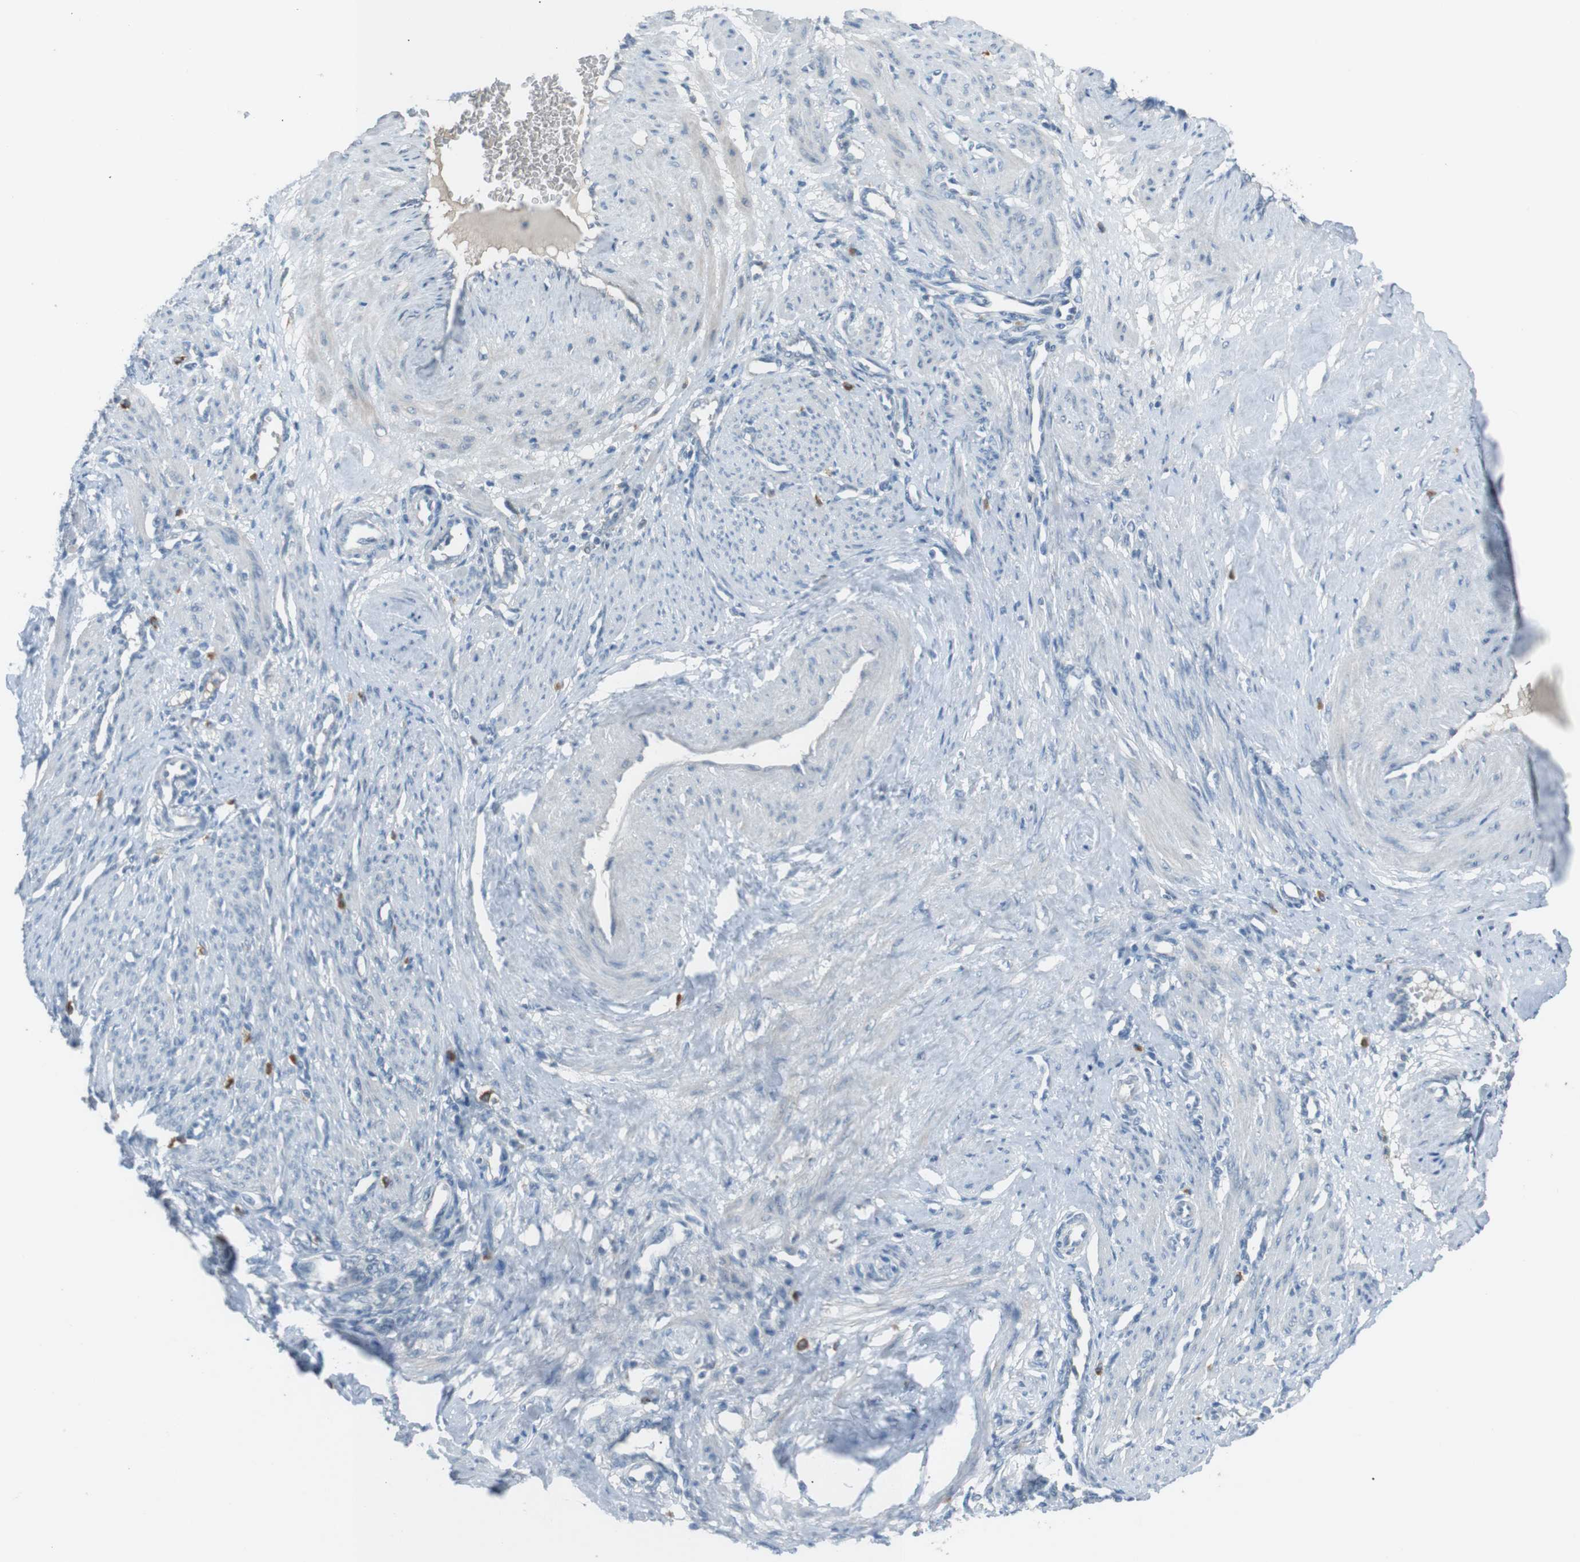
{"staining": {"intensity": "weak", "quantity": "<25%", "location": "cytoplasmic/membranous"}, "tissue": "smooth muscle", "cell_type": "Smooth muscle cells", "image_type": "normal", "snomed": [{"axis": "morphology", "description": "Normal tissue, NOS"}, {"axis": "topography", "description": "Endometrium"}], "caption": "An immunohistochemistry (IHC) photomicrograph of benign smooth muscle is shown. There is no staining in smooth muscle cells of smooth muscle.", "gene": "FCRLA", "patient": {"sex": "female", "age": 33}}